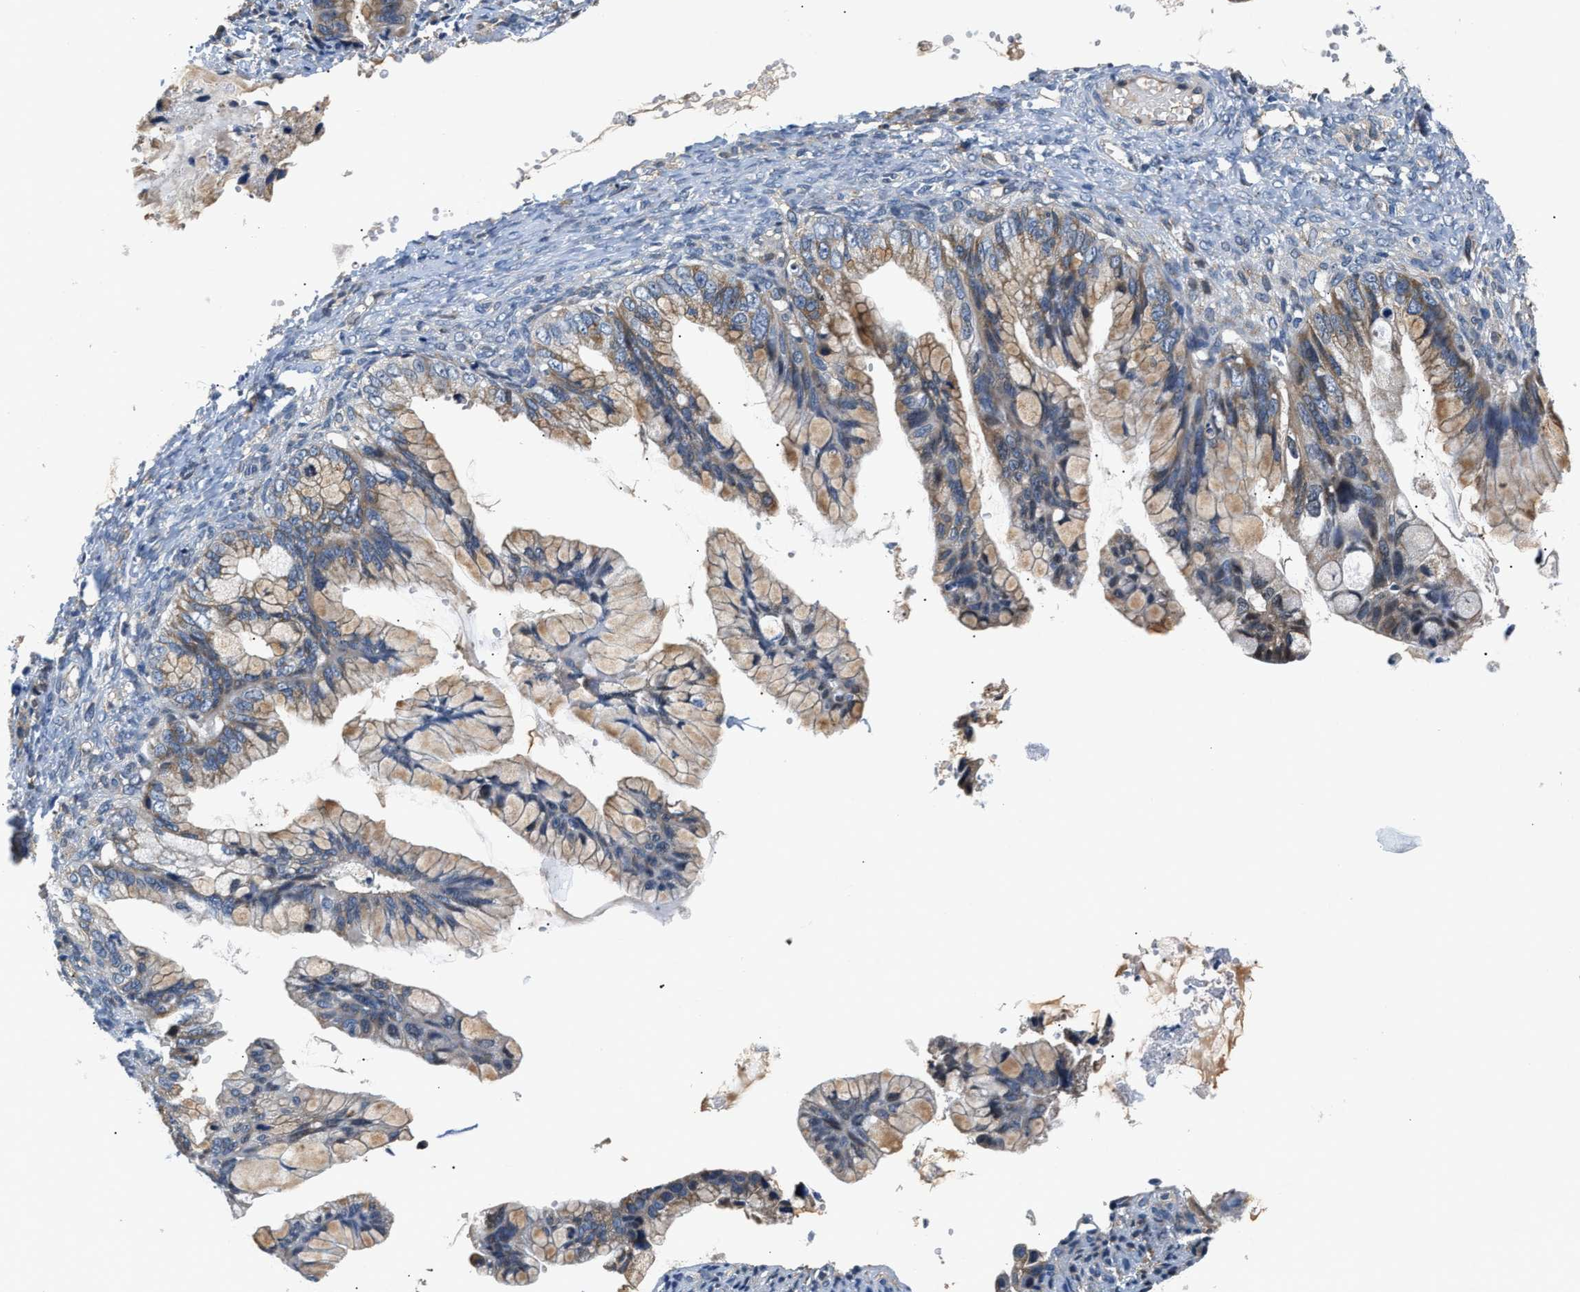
{"staining": {"intensity": "moderate", "quantity": ">75%", "location": "cytoplasmic/membranous"}, "tissue": "ovarian cancer", "cell_type": "Tumor cells", "image_type": "cancer", "snomed": [{"axis": "morphology", "description": "Cystadenocarcinoma, mucinous, NOS"}, {"axis": "topography", "description": "Ovary"}], "caption": "Human ovarian mucinous cystadenocarcinoma stained with a brown dye displays moderate cytoplasmic/membranous positive positivity in approximately >75% of tumor cells.", "gene": "TNIP2", "patient": {"sex": "female", "age": 36}}